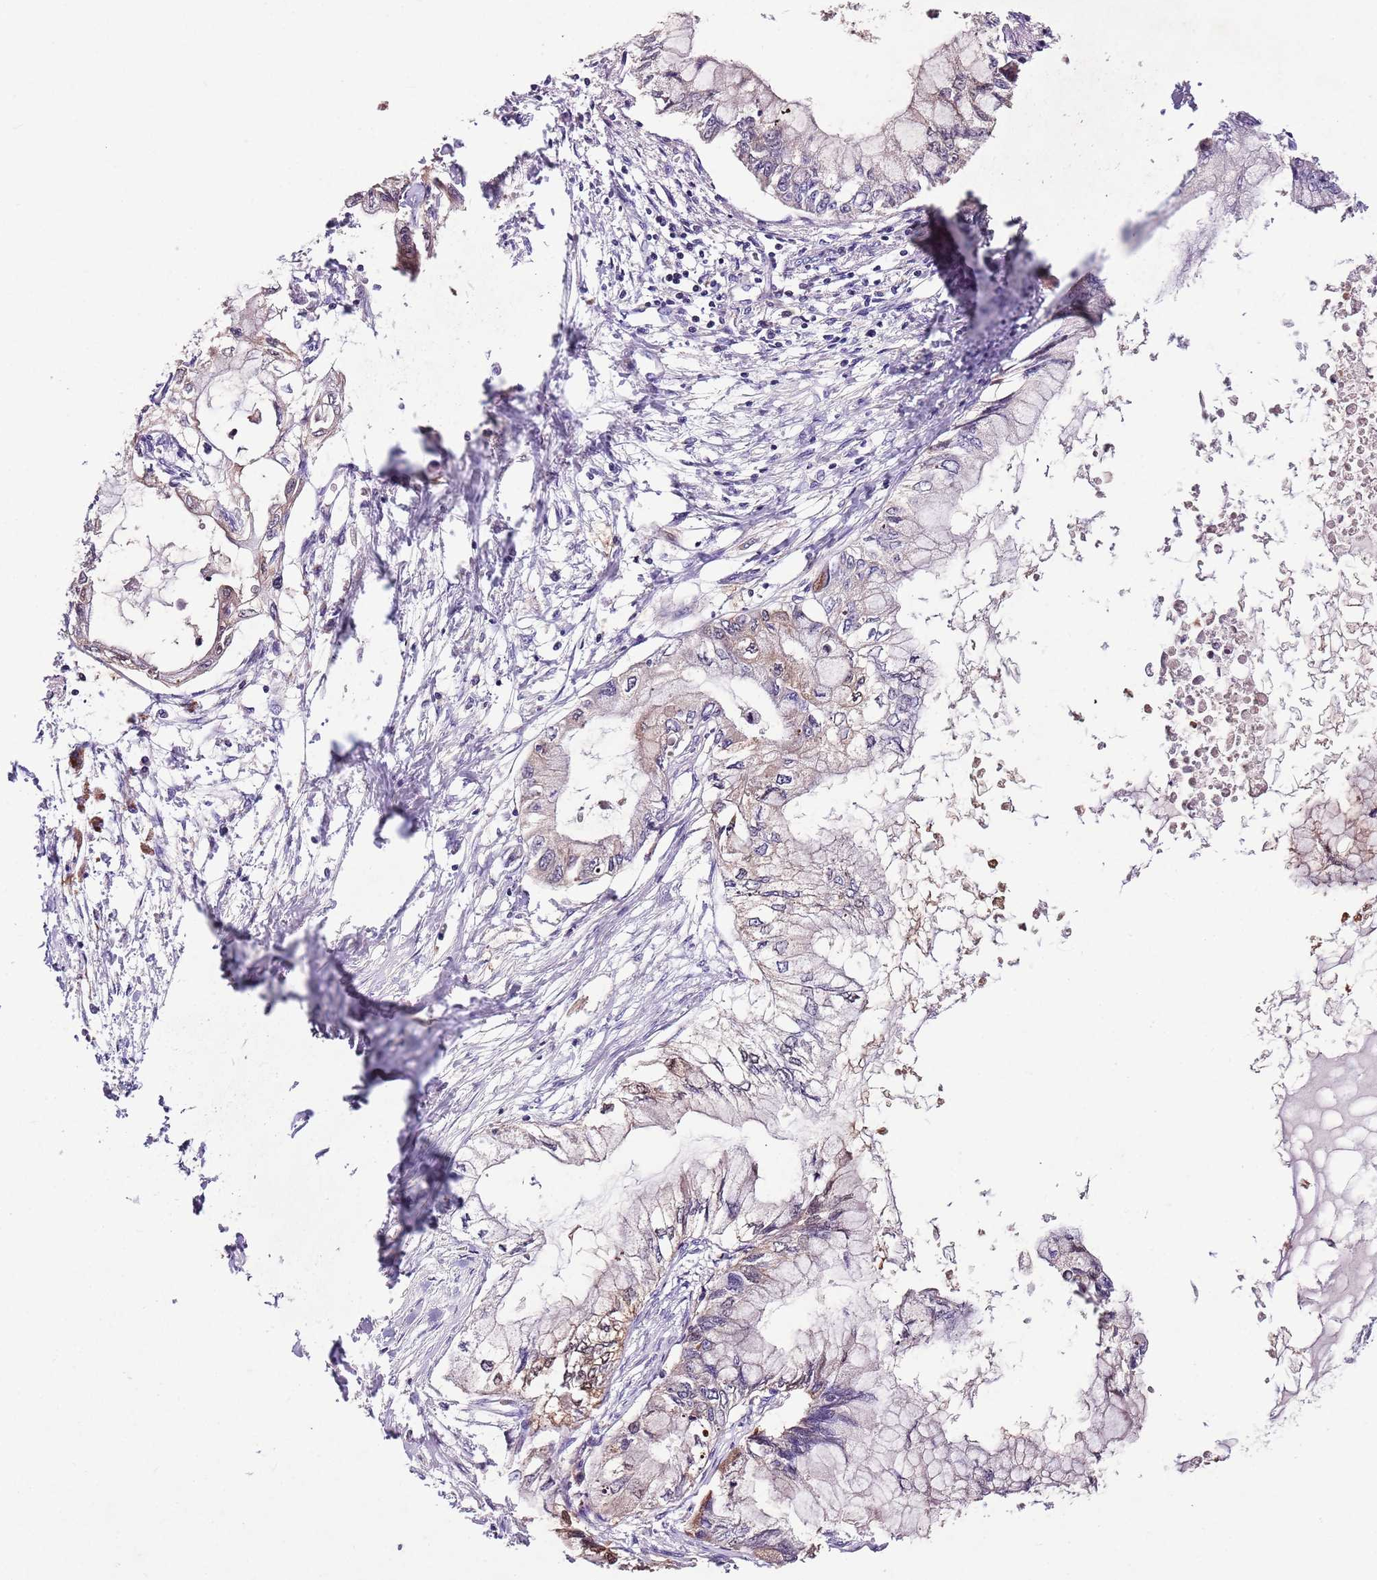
{"staining": {"intensity": "moderate", "quantity": "<25%", "location": "cytoplasmic/membranous,nuclear"}, "tissue": "pancreatic cancer", "cell_type": "Tumor cells", "image_type": "cancer", "snomed": [{"axis": "morphology", "description": "Adenocarcinoma, NOS"}, {"axis": "topography", "description": "Pancreas"}], "caption": "This photomicrograph demonstrates immunohistochemistry staining of human pancreatic adenocarcinoma, with low moderate cytoplasmic/membranous and nuclear positivity in about <25% of tumor cells.", "gene": "NRDE2", "patient": {"sex": "male", "age": 48}}